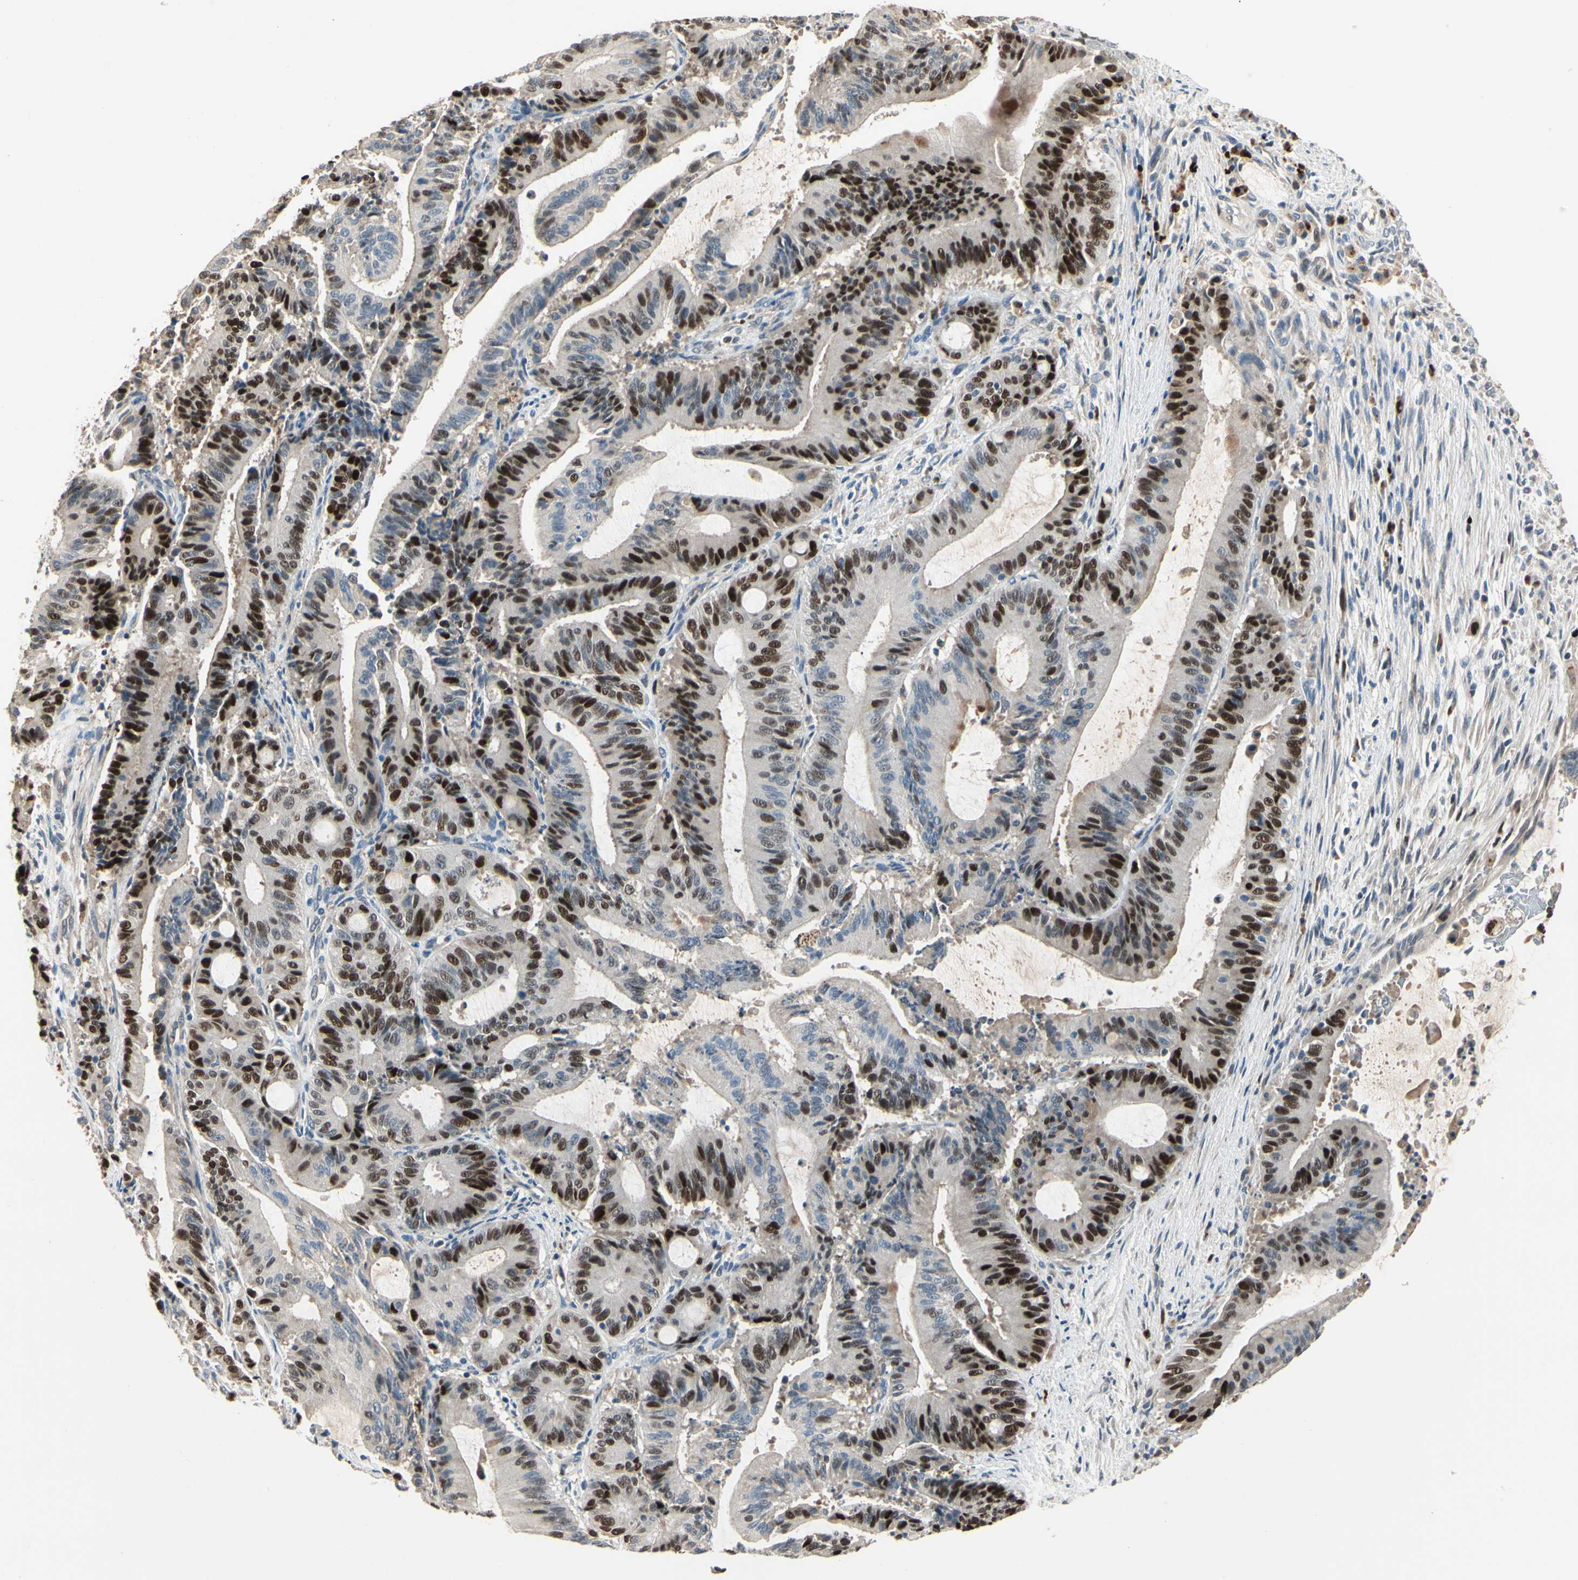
{"staining": {"intensity": "strong", "quantity": "25%-75%", "location": "nuclear"}, "tissue": "liver cancer", "cell_type": "Tumor cells", "image_type": "cancer", "snomed": [{"axis": "morphology", "description": "Cholangiocarcinoma"}, {"axis": "topography", "description": "Liver"}], "caption": "Immunohistochemical staining of cholangiocarcinoma (liver) exhibits high levels of strong nuclear expression in approximately 25%-75% of tumor cells. The protein of interest is shown in brown color, while the nuclei are stained blue.", "gene": "ZKSCAN4", "patient": {"sex": "female", "age": 73}}